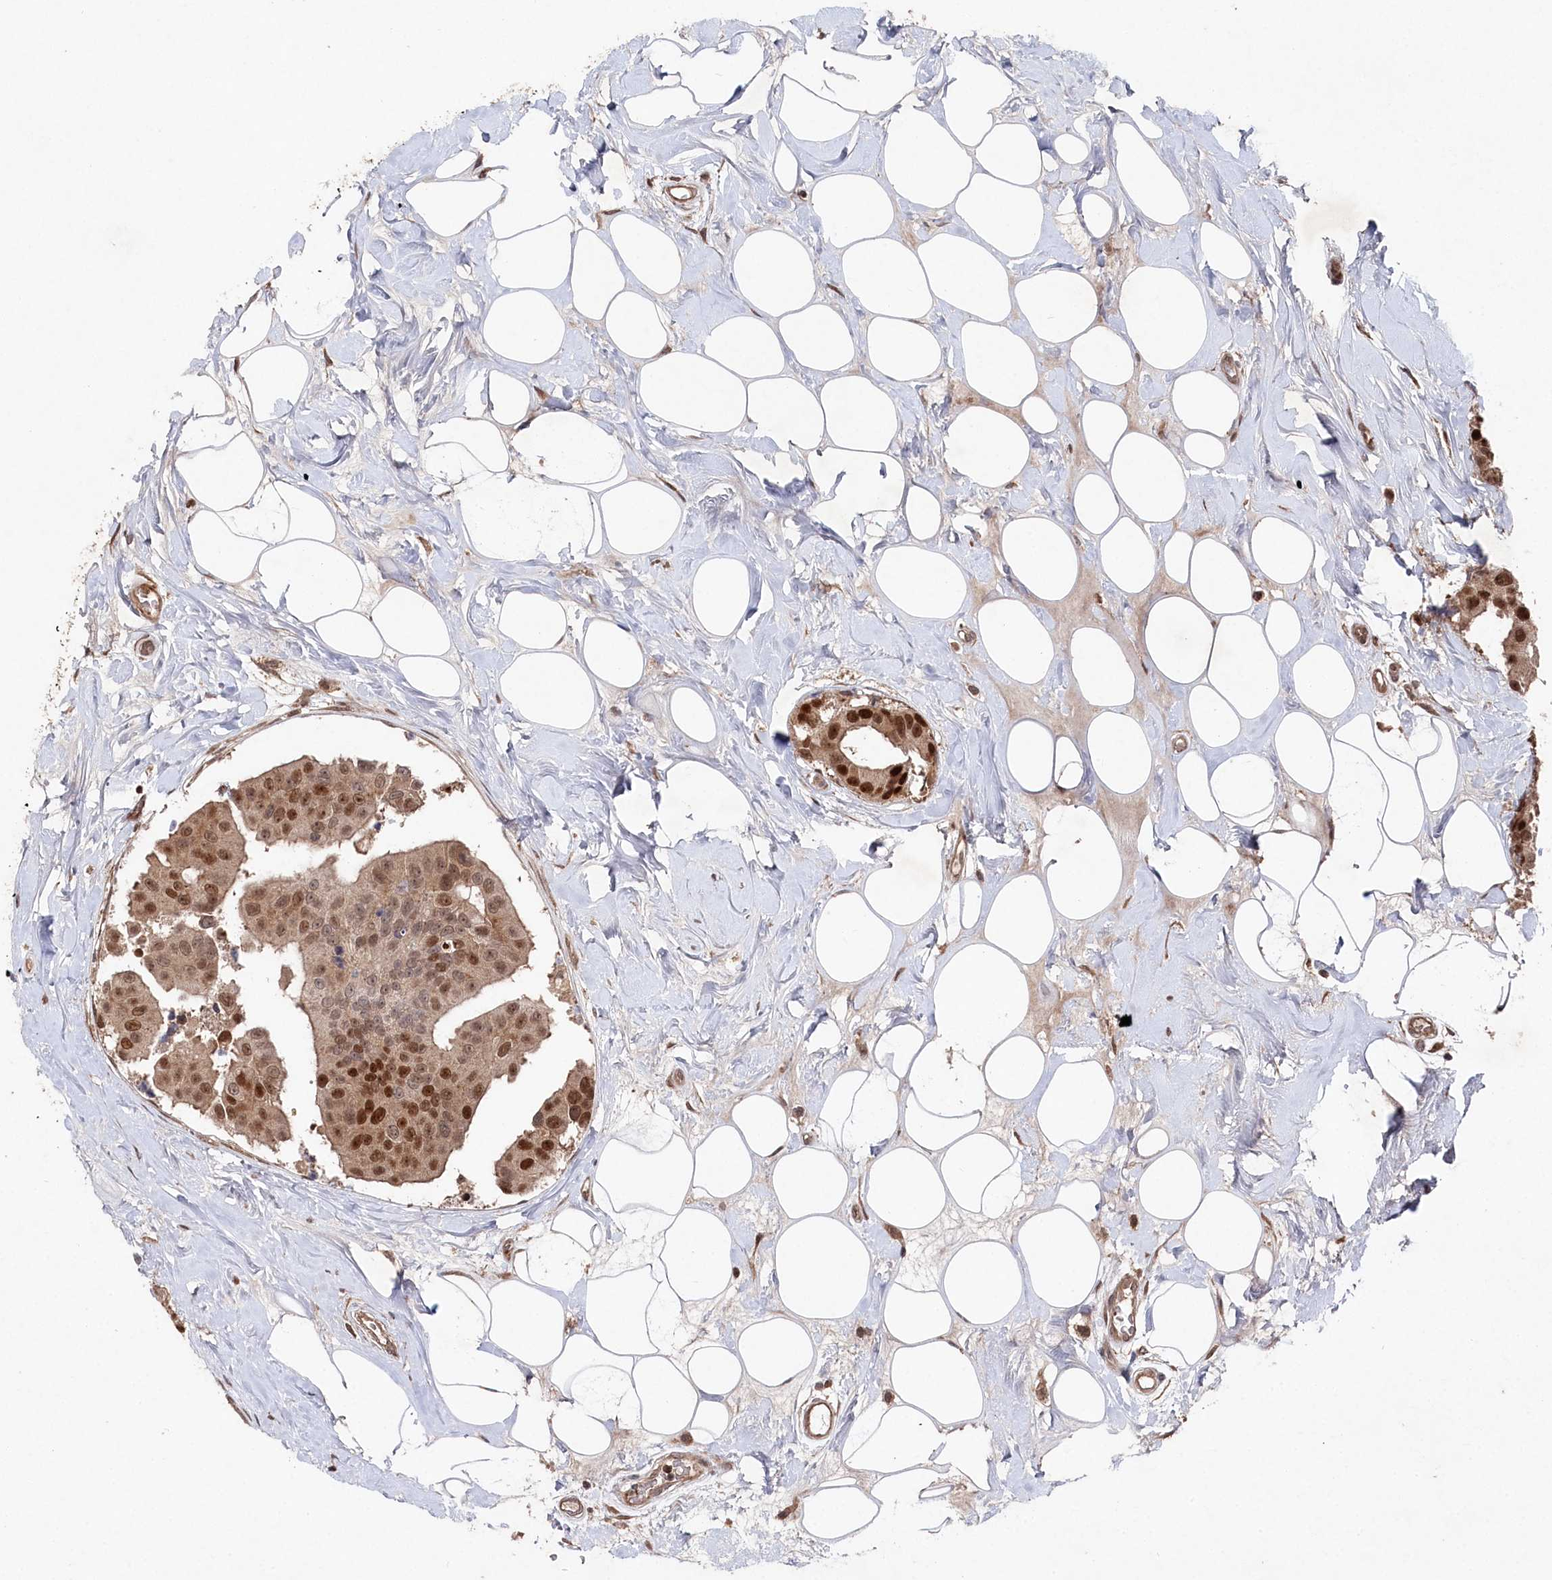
{"staining": {"intensity": "moderate", "quantity": ">75%", "location": "nuclear"}, "tissue": "breast cancer", "cell_type": "Tumor cells", "image_type": "cancer", "snomed": [{"axis": "morphology", "description": "Normal tissue, NOS"}, {"axis": "morphology", "description": "Duct carcinoma"}, {"axis": "topography", "description": "Breast"}], "caption": "Immunohistochemical staining of human breast cancer (infiltrating ductal carcinoma) demonstrates medium levels of moderate nuclear expression in about >75% of tumor cells.", "gene": "BORCS7", "patient": {"sex": "female", "age": 39}}